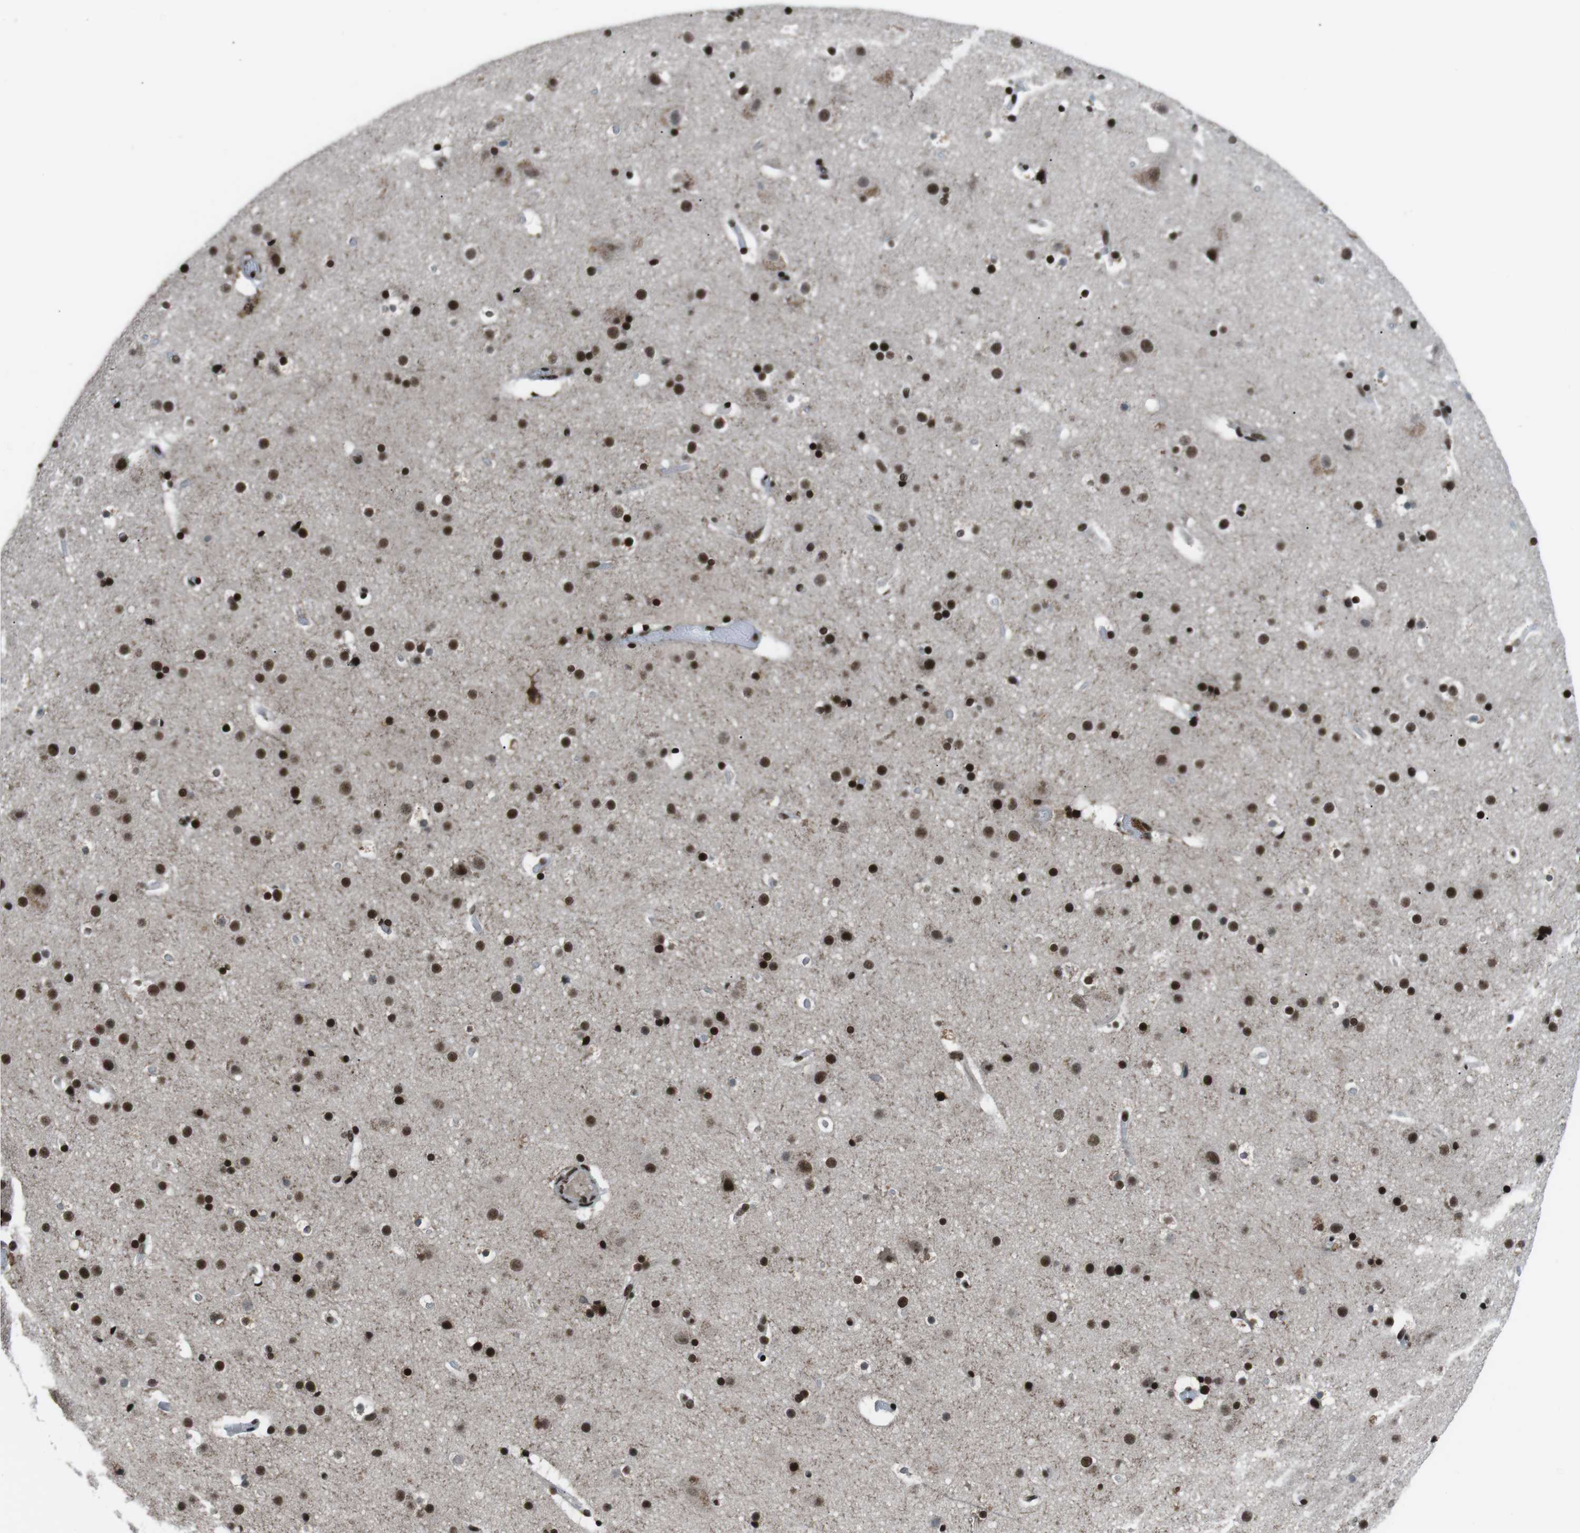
{"staining": {"intensity": "moderate", "quantity": ">75%", "location": "nuclear"}, "tissue": "cerebral cortex", "cell_type": "Endothelial cells", "image_type": "normal", "snomed": [{"axis": "morphology", "description": "Normal tissue, NOS"}, {"axis": "topography", "description": "Cerebral cortex"}], "caption": "A high-resolution histopathology image shows IHC staining of normal cerebral cortex, which shows moderate nuclear expression in about >75% of endothelial cells.", "gene": "TAF1", "patient": {"sex": "male", "age": 57}}